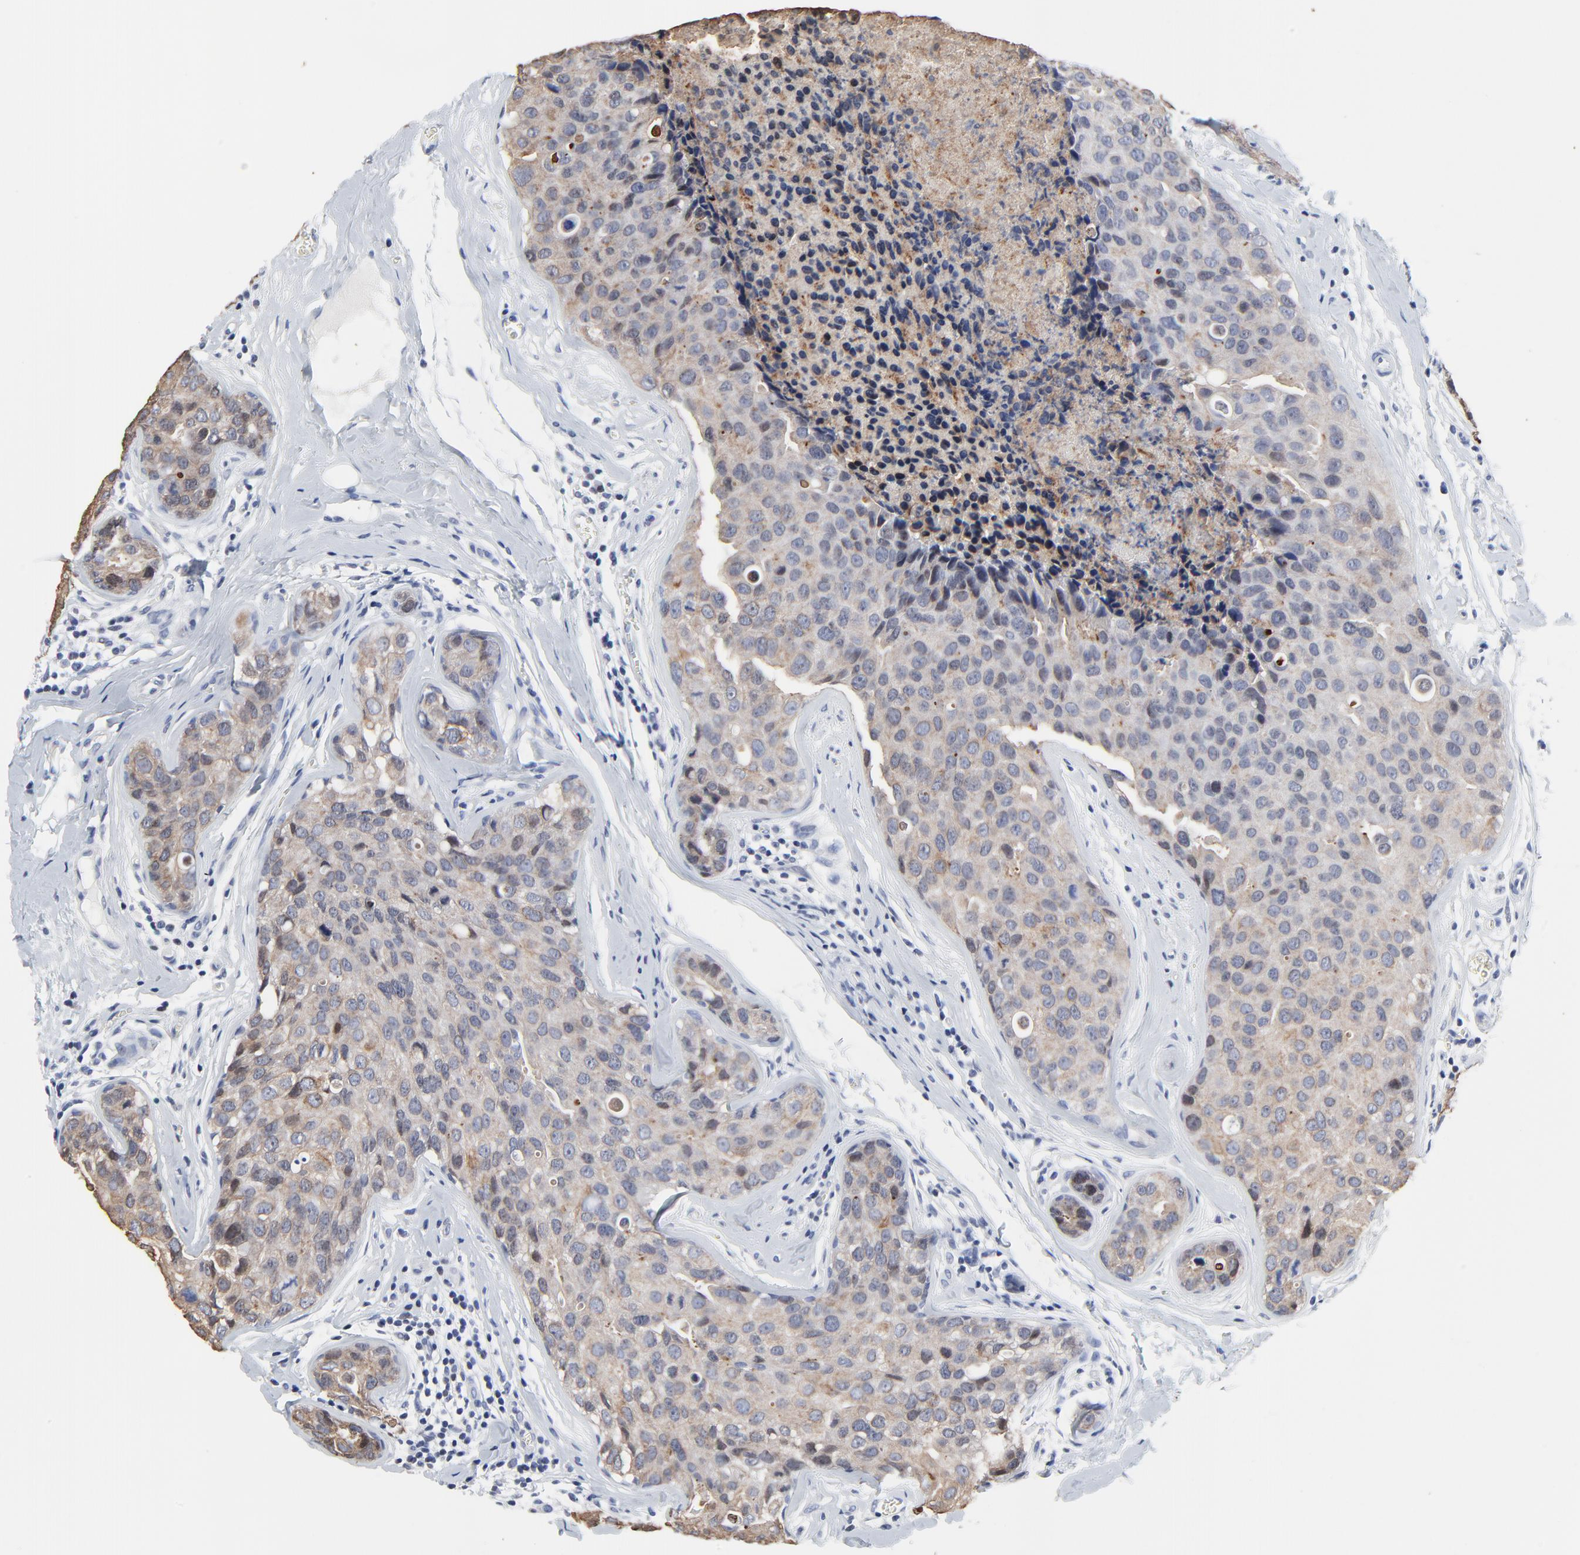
{"staining": {"intensity": "weak", "quantity": ">75%", "location": "cytoplasmic/membranous"}, "tissue": "breast cancer", "cell_type": "Tumor cells", "image_type": "cancer", "snomed": [{"axis": "morphology", "description": "Duct carcinoma"}, {"axis": "topography", "description": "Breast"}], "caption": "Breast cancer (infiltrating ductal carcinoma) stained for a protein (brown) demonstrates weak cytoplasmic/membranous positive staining in approximately >75% of tumor cells.", "gene": "LNX1", "patient": {"sex": "female", "age": 24}}